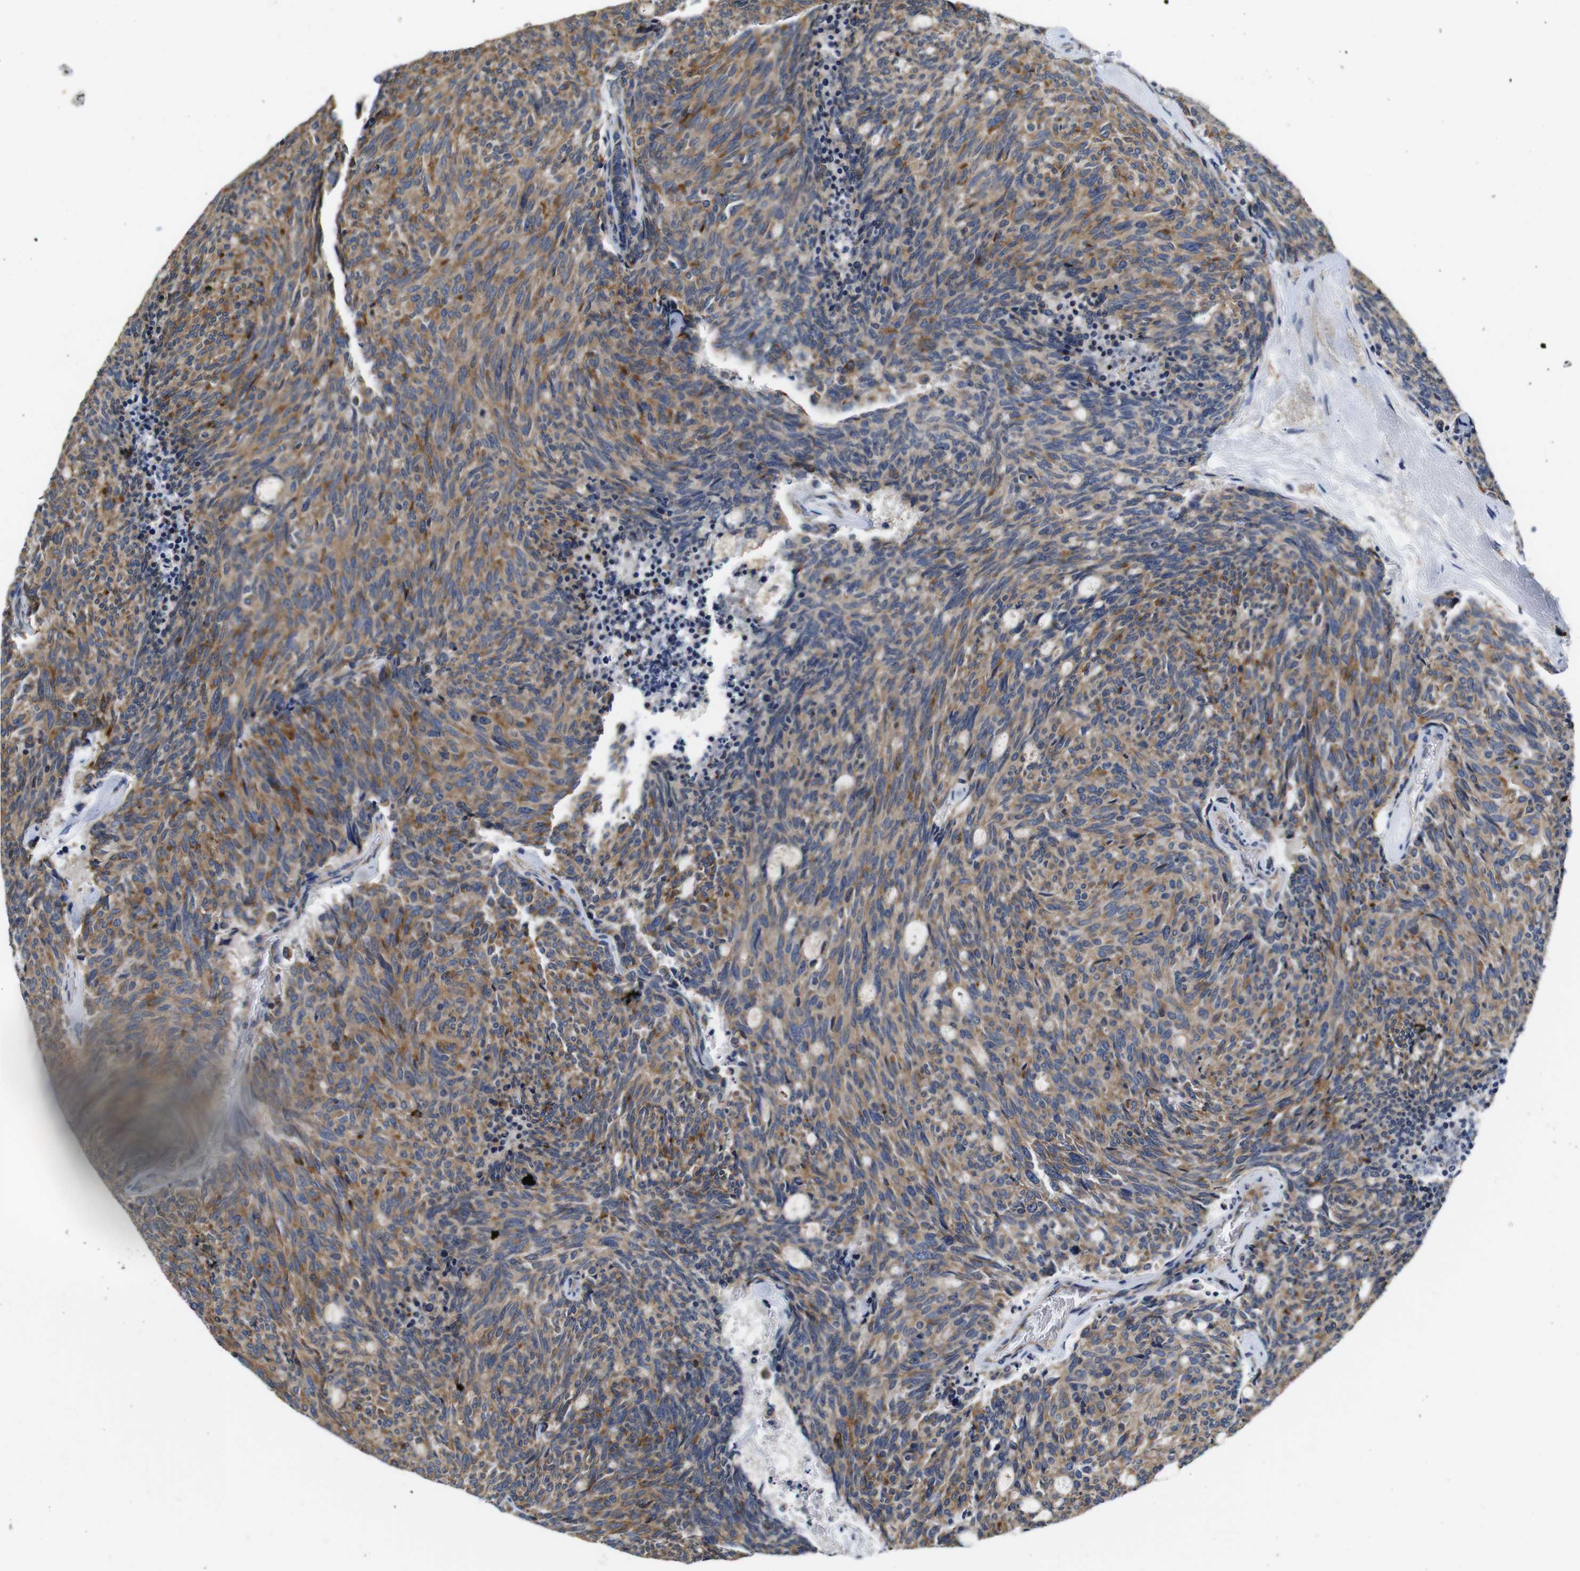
{"staining": {"intensity": "moderate", "quantity": ">75%", "location": "cytoplasmic/membranous"}, "tissue": "carcinoid", "cell_type": "Tumor cells", "image_type": "cancer", "snomed": [{"axis": "morphology", "description": "Carcinoid, malignant, NOS"}, {"axis": "topography", "description": "Pancreas"}], "caption": "The histopathology image exhibits immunohistochemical staining of carcinoid (malignant). There is moderate cytoplasmic/membranous expression is seen in about >75% of tumor cells.", "gene": "MARCHF7", "patient": {"sex": "female", "age": 54}}